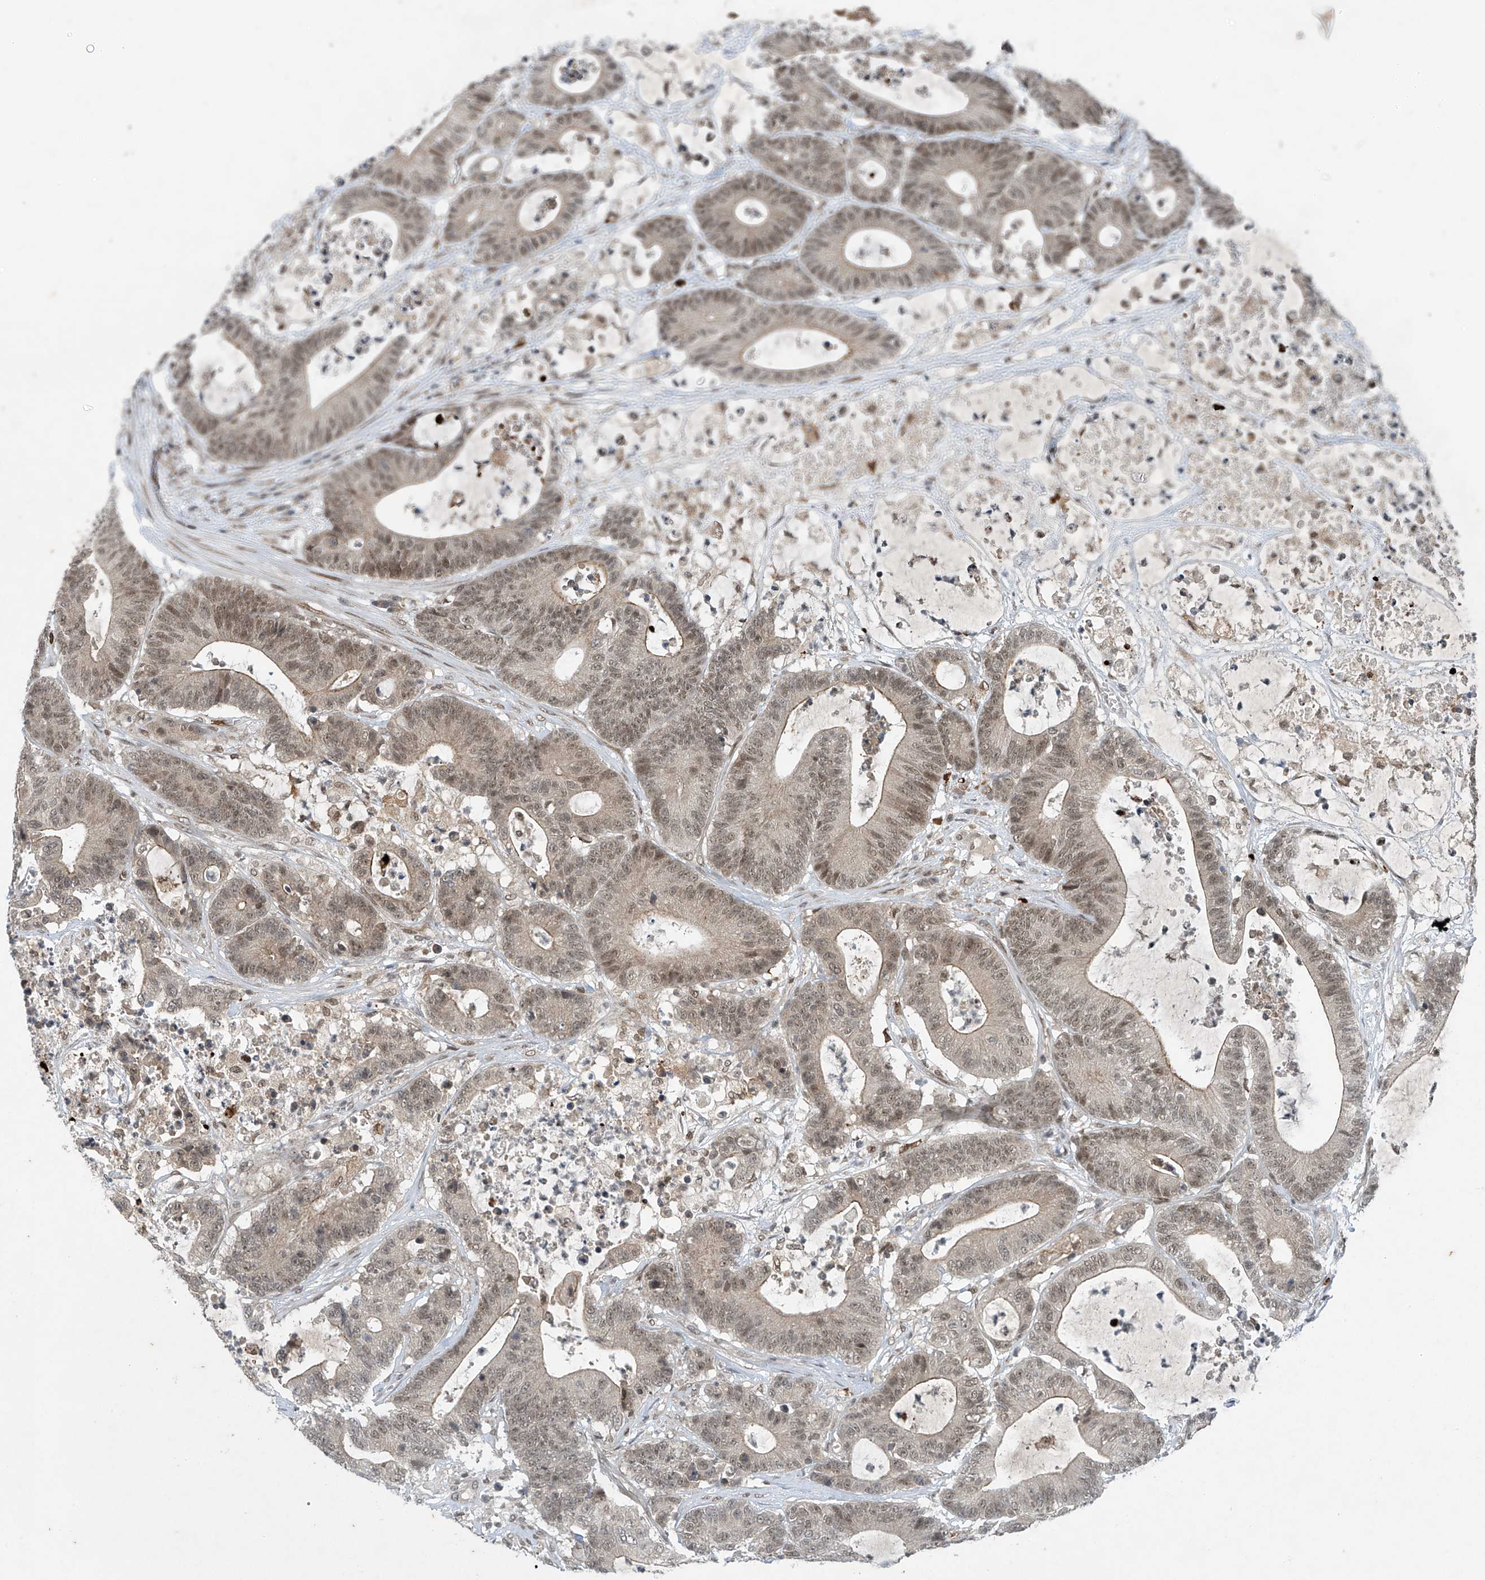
{"staining": {"intensity": "moderate", "quantity": "<25%", "location": "cytoplasmic/membranous,nuclear"}, "tissue": "colorectal cancer", "cell_type": "Tumor cells", "image_type": "cancer", "snomed": [{"axis": "morphology", "description": "Adenocarcinoma, NOS"}, {"axis": "topography", "description": "Colon"}], "caption": "Moderate cytoplasmic/membranous and nuclear staining for a protein is present in approximately <25% of tumor cells of colorectal cancer (adenocarcinoma) using IHC.", "gene": "TAF8", "patient": {"sex": "female", "age": 84}}